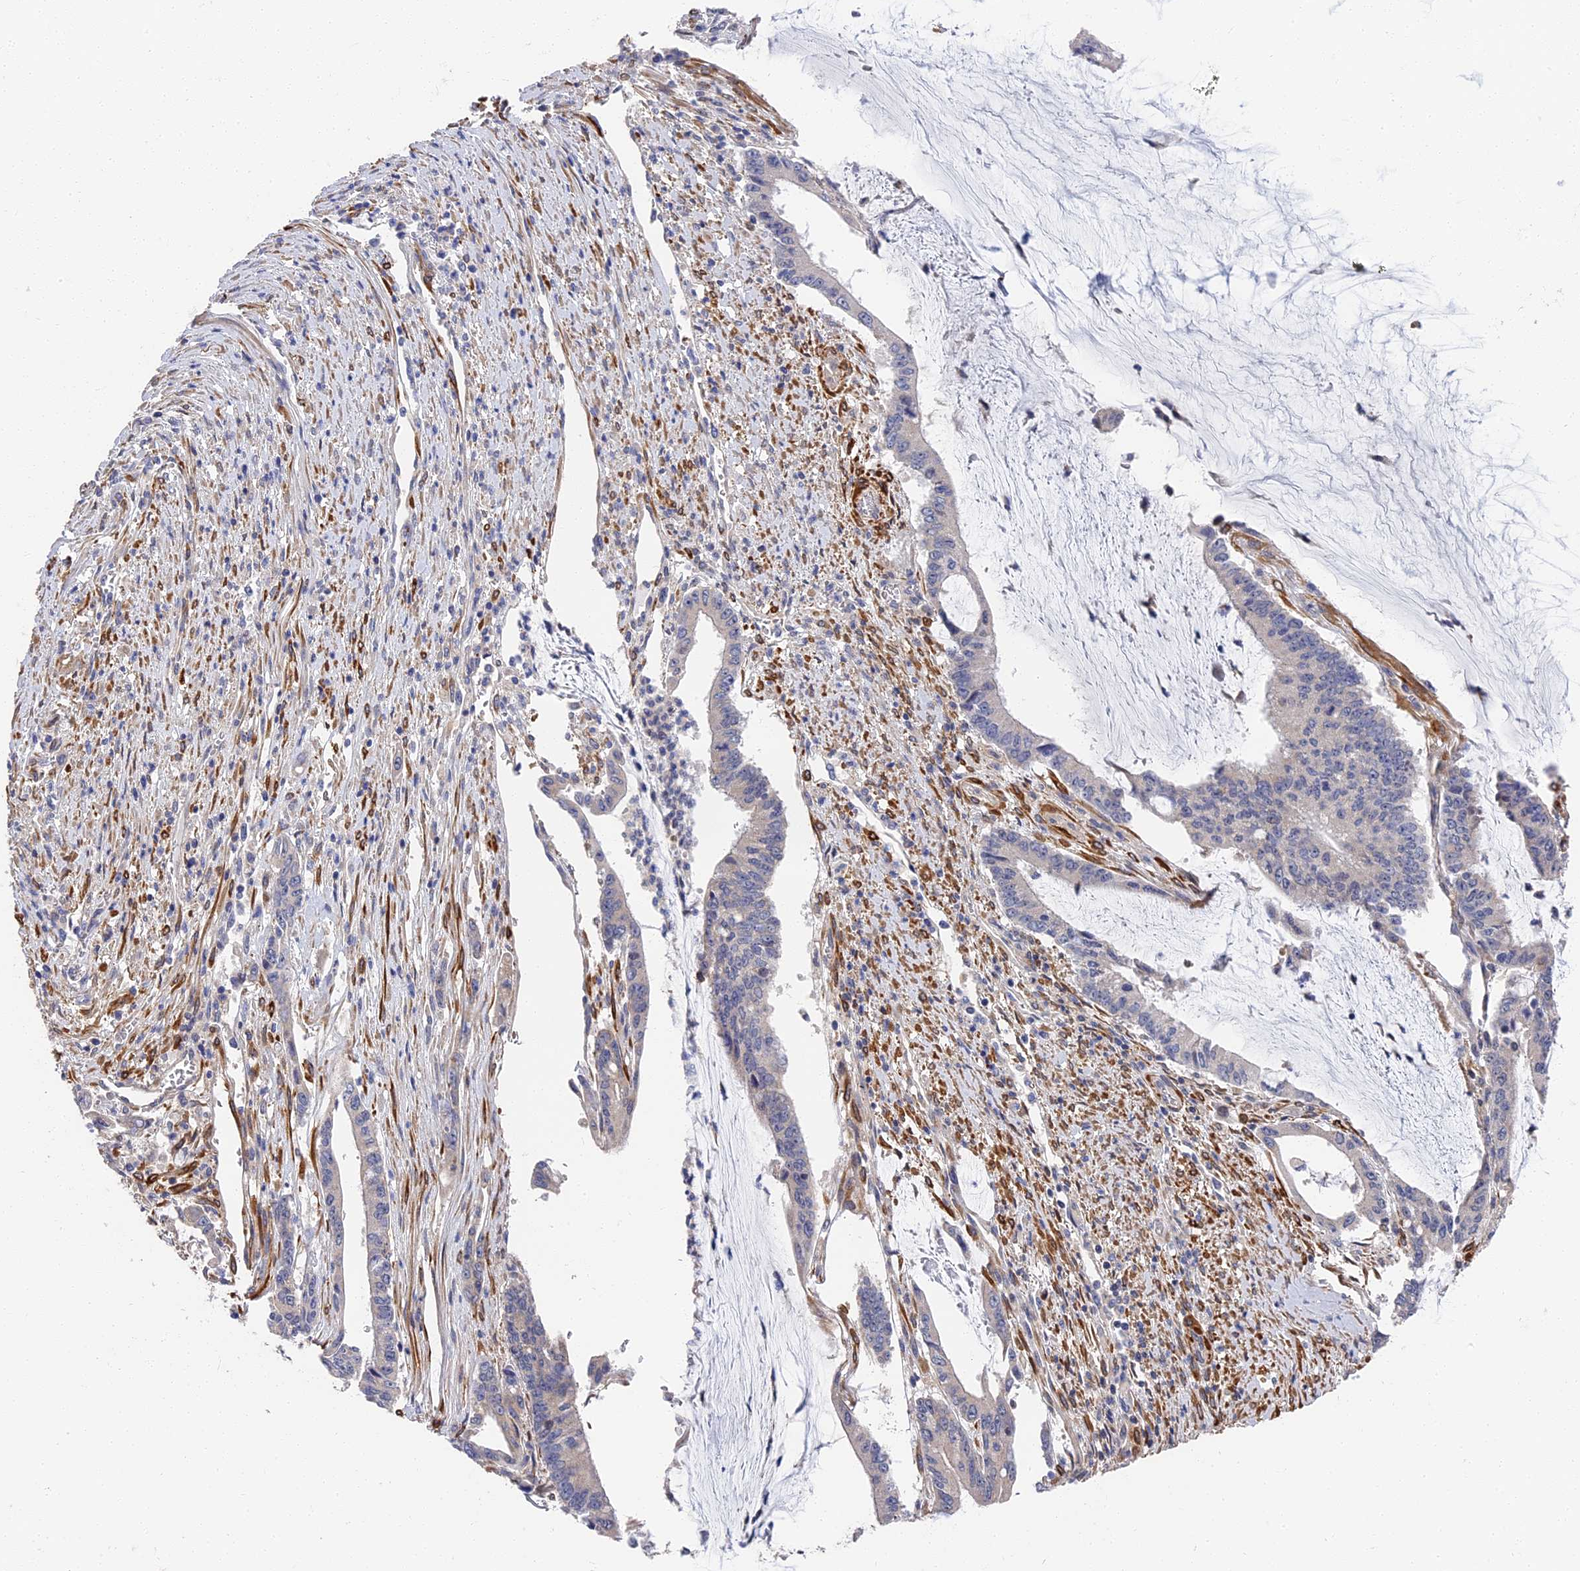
{"staining": {"intensity": "negative", "quantity": "none", "location": "none"}, "tissue": "pancreatic cancer", "cell_type": "Tumor cells", "image_type": "cancer", "snomed": [{"axis": "morphology", "description": "Adenocarcinoma, NOS"}, {"axis": "topography", "description": "Pancreas"}], "caption": "DAB (3,3'-diaminobenzidine) immunohistochemical staining of human pancreatic cancer (adenocarcinoma) exhibits no significant expression in tumor cells. (DAB (3,3'-diaminobenzidine) immunohistochemistry with hematoxylin counter stain).", "gene": "CCDC113", "patient": {"sex": "female", "age": 50}}